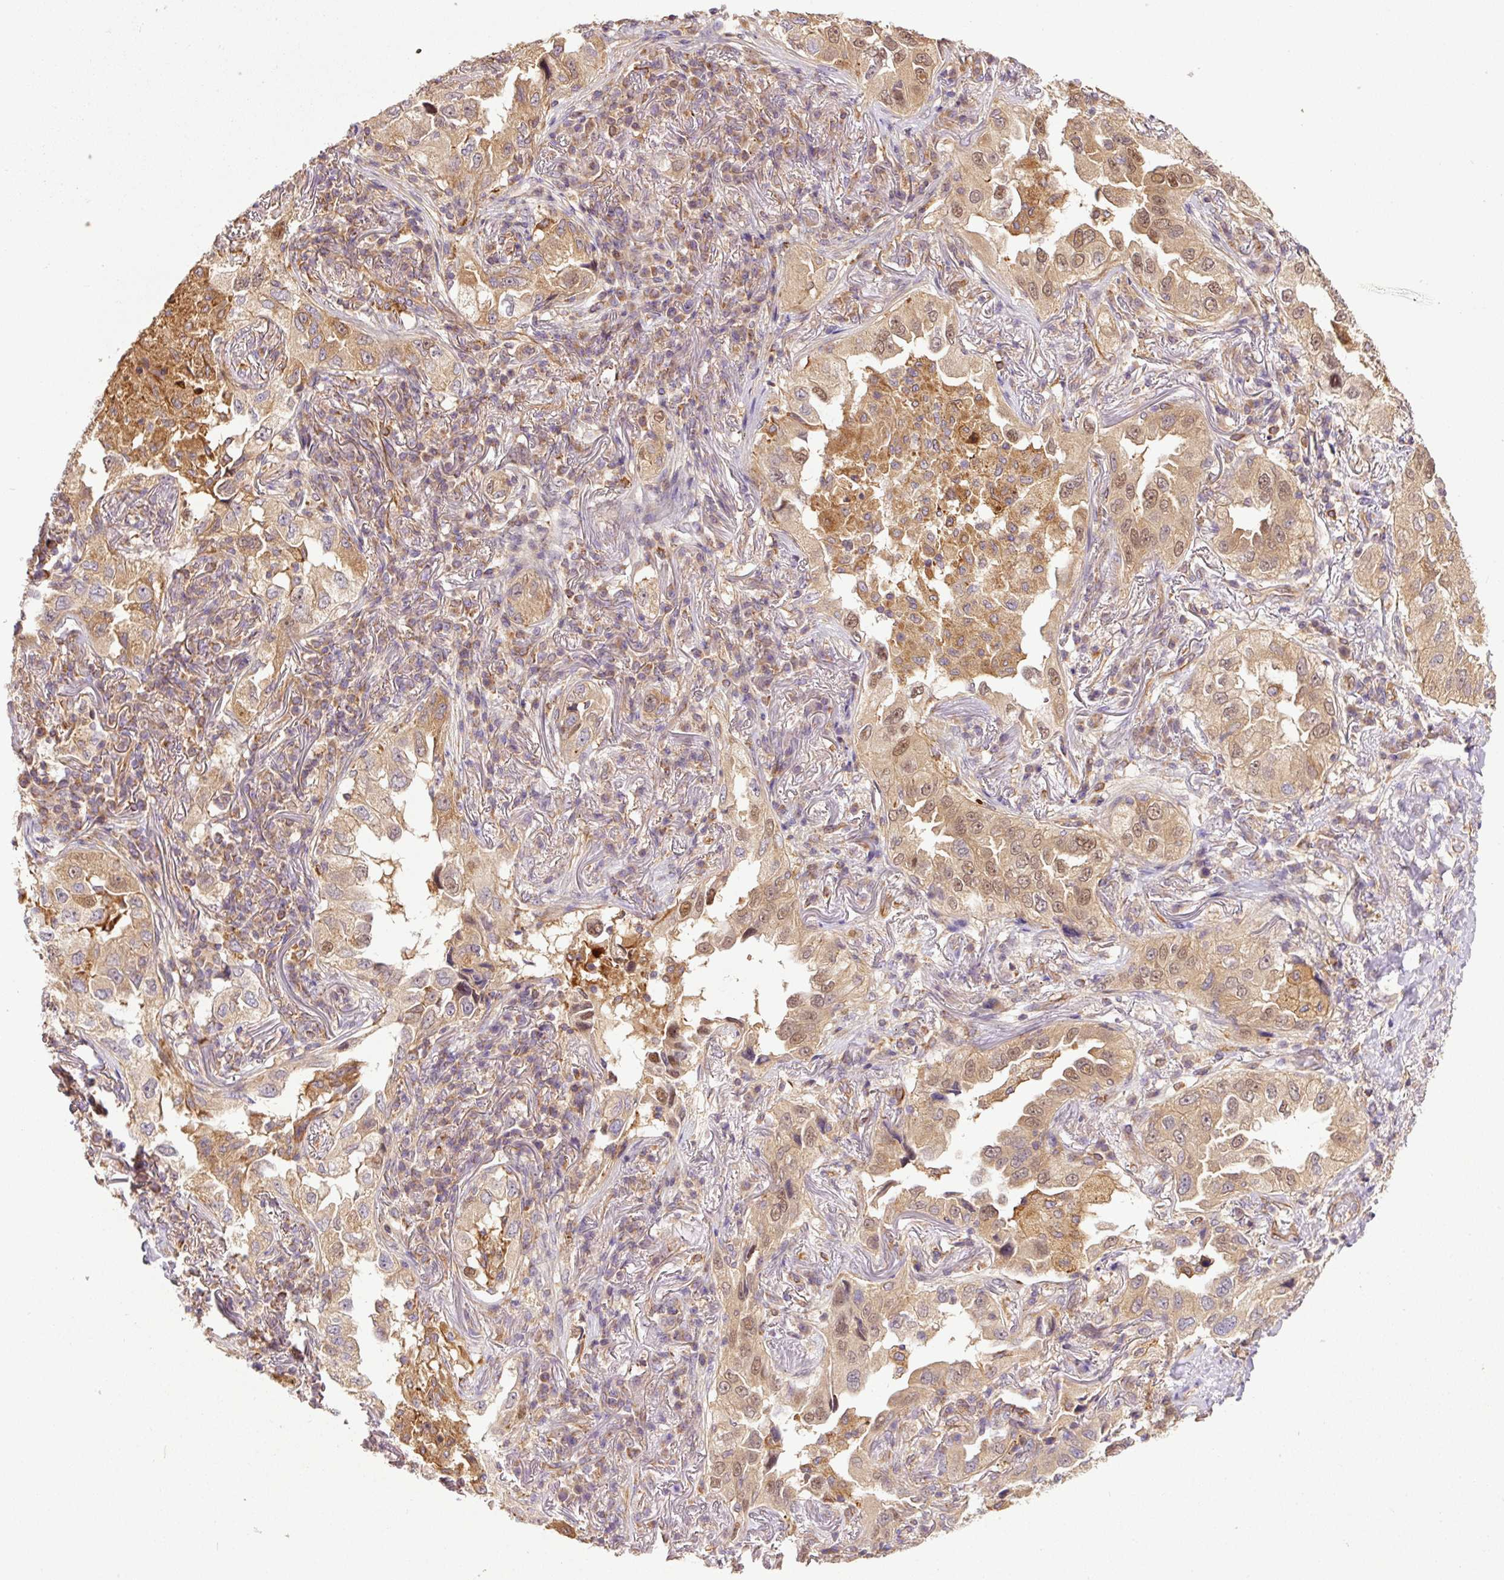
{"staining": {"intensity": "moderate", "quantity": ">75%", "location": "cytoplasmic/membranous,nuclear"}, "tissue": "lung cancer", "cell_type": "Tumor cells", "image_type": "cancer", "snomed": [{"axis": "morphology", "description": "Adenocarcinoma, NOS"}, {"axis": "topography", "description": "Lung"}], "caption": "Human lung adenocarcinoma stained with a protein marker demonstrates moderate staining in tumor cells.", "gene": "PCK2", "patient": {"sex": "female", "age": 69}}